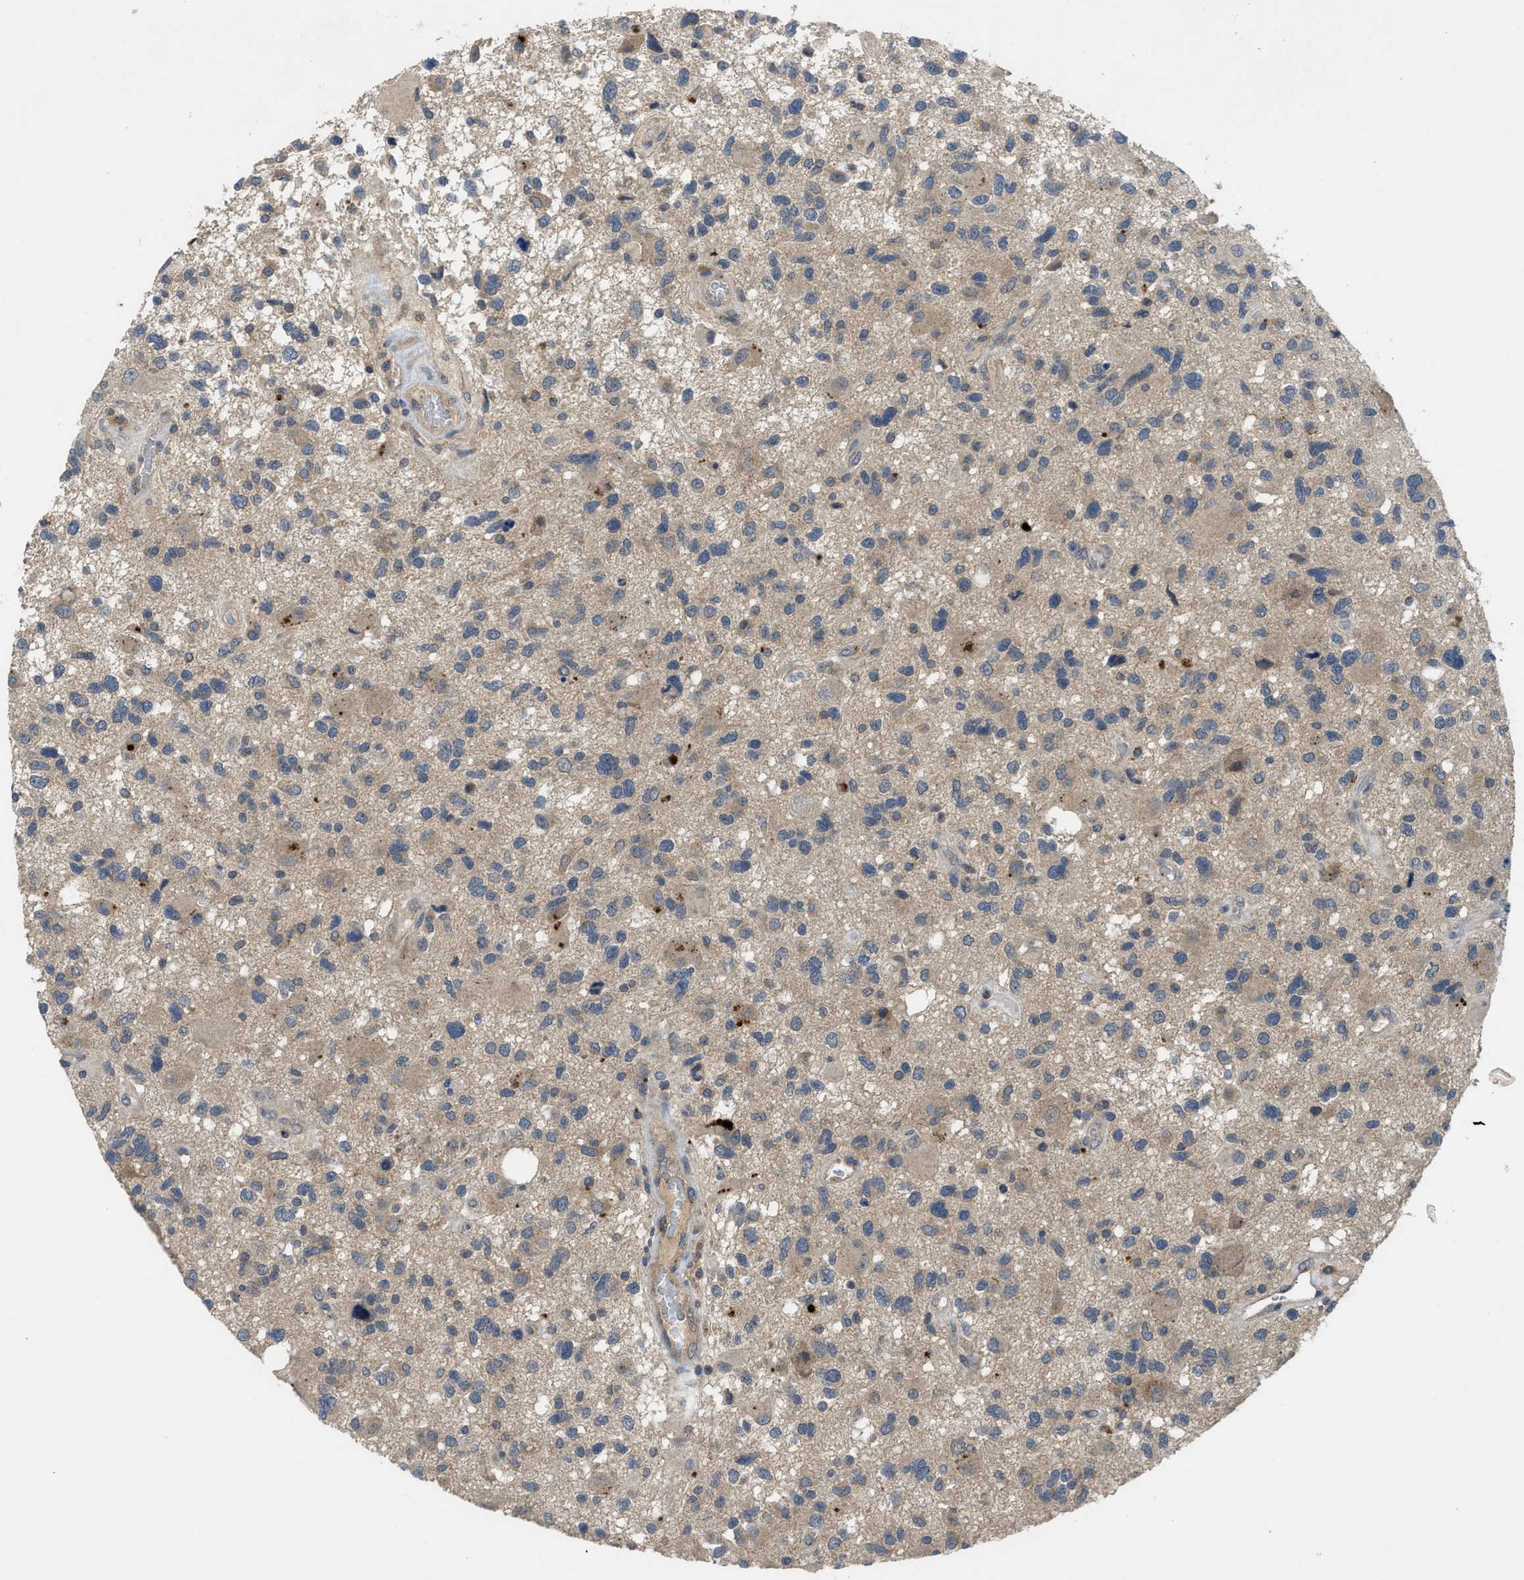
{"staining": {"intensity": "weak", "quantity": ">75%", "location": "cytoplasmic/membranous"}, "tissue": "glioma", "cell_type": "Tumor cells", "image_type": "cancer", "snomed": [{"axis": "morphology", "description": "Glioma, malignant, High grade"}, {"axis": "topography", "description": "Brain"}], "caption": "Protein staining of glioma tissue exhibits weak cytoplasmic/membranous expression in about >75% of tumor cells.", "gene": "PDE7A", "patient": {"sex": "male", "age": 33}}